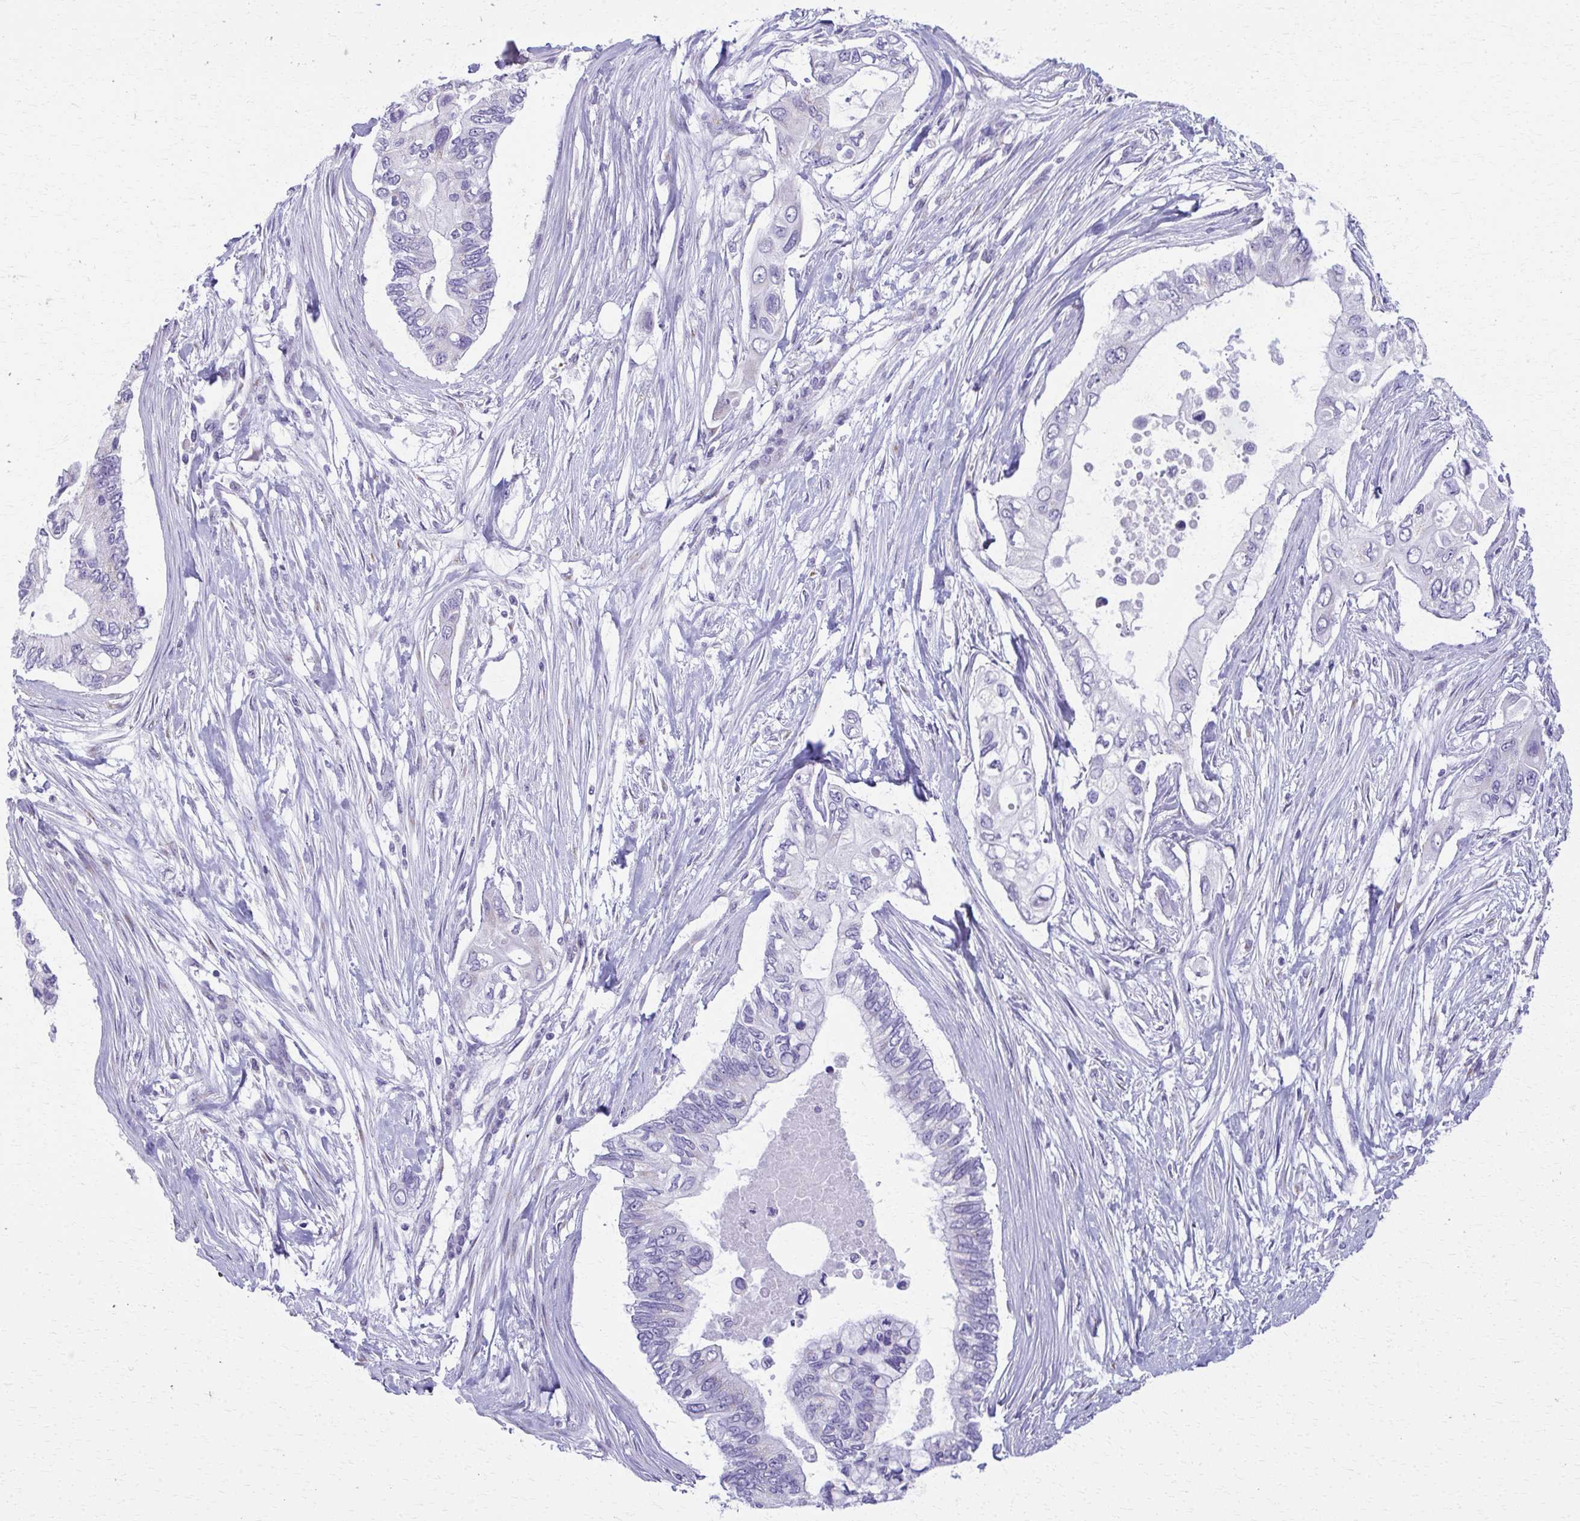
{"staining": {"intensity": "negative", "quantity": "none", "location": "none"}, "tissue": "pancreatic cancer", "cell_type": "Tumor cells", "image_type": "cancer", "snomed": [{"axis": "morphology", "description": "Adenocarcinoma, NOS"}, {"axis": "topography", "description": "Pancreas"}], "caption": "Micrograph shows no protein staining in tumor cells of pancreatic adenocarcinoma tissue.", "gene": "SCLY", "patient": {"sex": "female", "age": 63}}